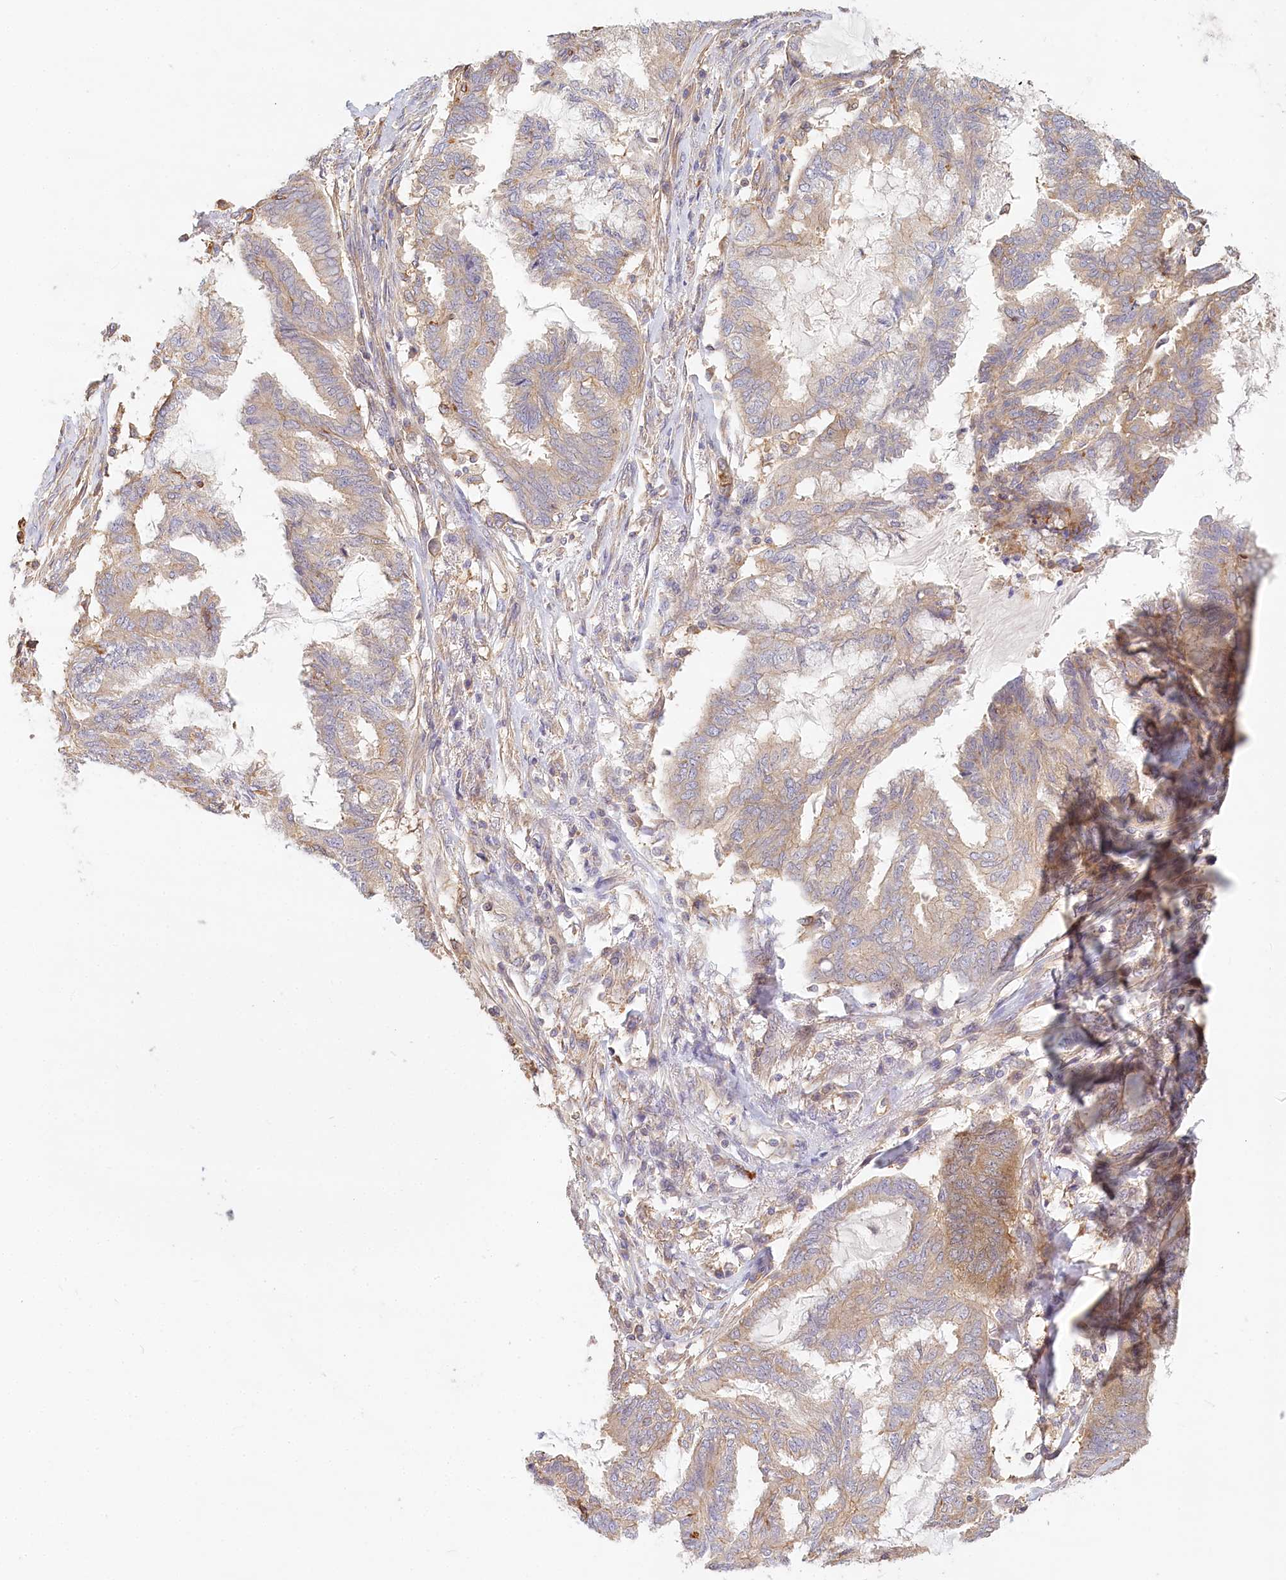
{"staining": {"intensity": "moderate", "quantity": "25%-75%", "location": "cytoplasmic/membranous"}, "tissue": "endometrial cancer", "cell_type": "Tumor cells", "image_type": "cancer", "snomed": [{"axis": "morphology", "description": "Adenocarcinoma, NOS"}, {"axis": "topography", "description": "Endometrium"}], "caption": "Endometrial cancer stained for a protein (brown) demonstrates moderate cytoplasmic/membranous positive positivity in about 25%-75% of tumor cells.", "gene": "UMPS", "patient": {"sex": "female", "age": 86}}